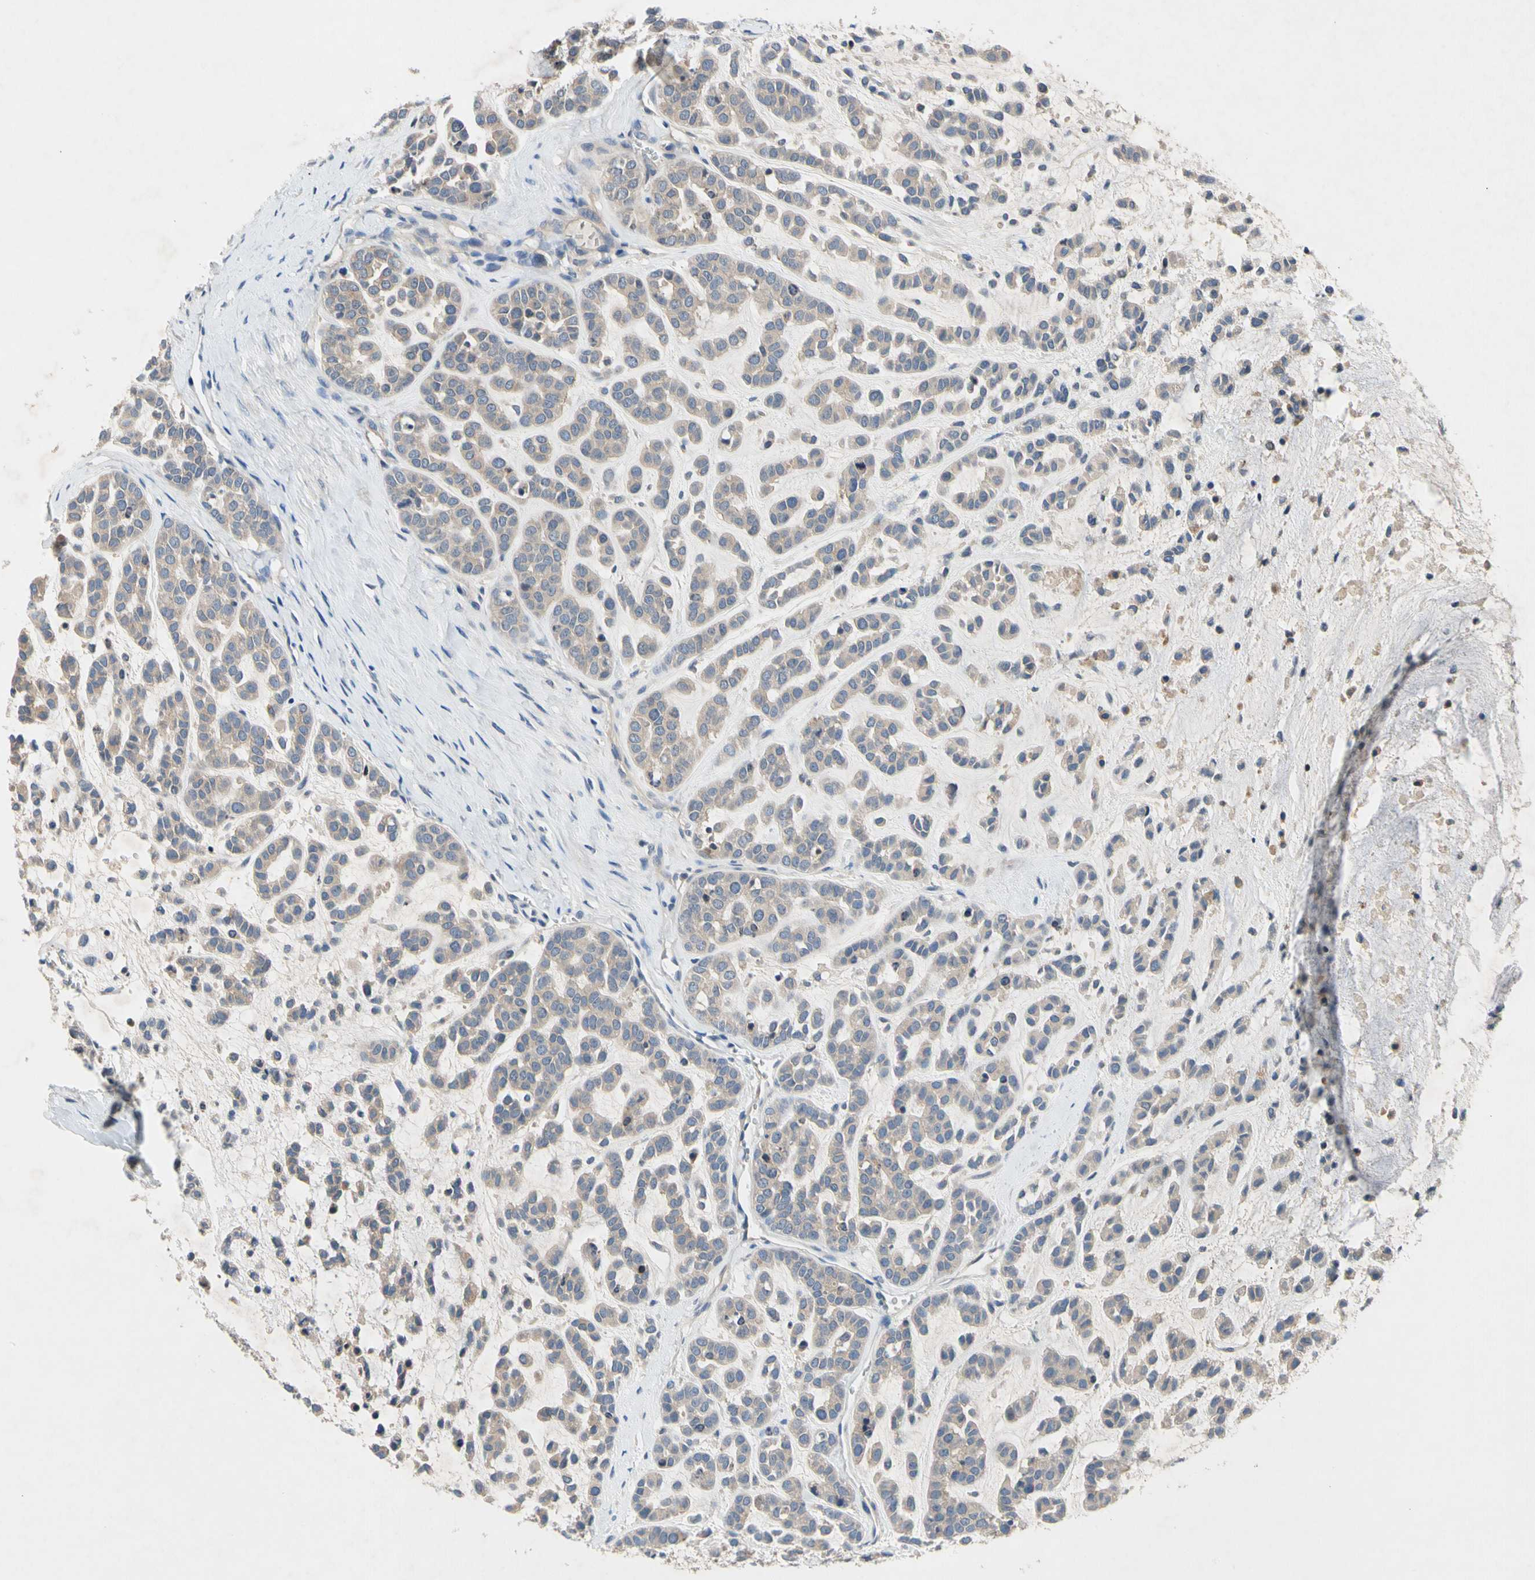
{"staining": {"intensity": "weak", "quantity": ">75%", "location": "cytoplasmic/membranous"}, "tissue": "head and neck cancer", "cell_type": "Tumor cells", "image_type": "cancer", "snomed": [{"axis": "morphology", "description": "Adenocarcinoma, NOS"}, {"axis": "morphology", "description": "Adenoma, NOS"}, {"axis": "topography", "description": "Head-Neck"}], "caption": "Head and neck cancer stained for a protein (brown) demonstrates weak cytoplasmic/membranous positive positivity in about >75% of tumor cells.", "gene": "GAS6", "patient": {"sex": "female", "age": 55}}